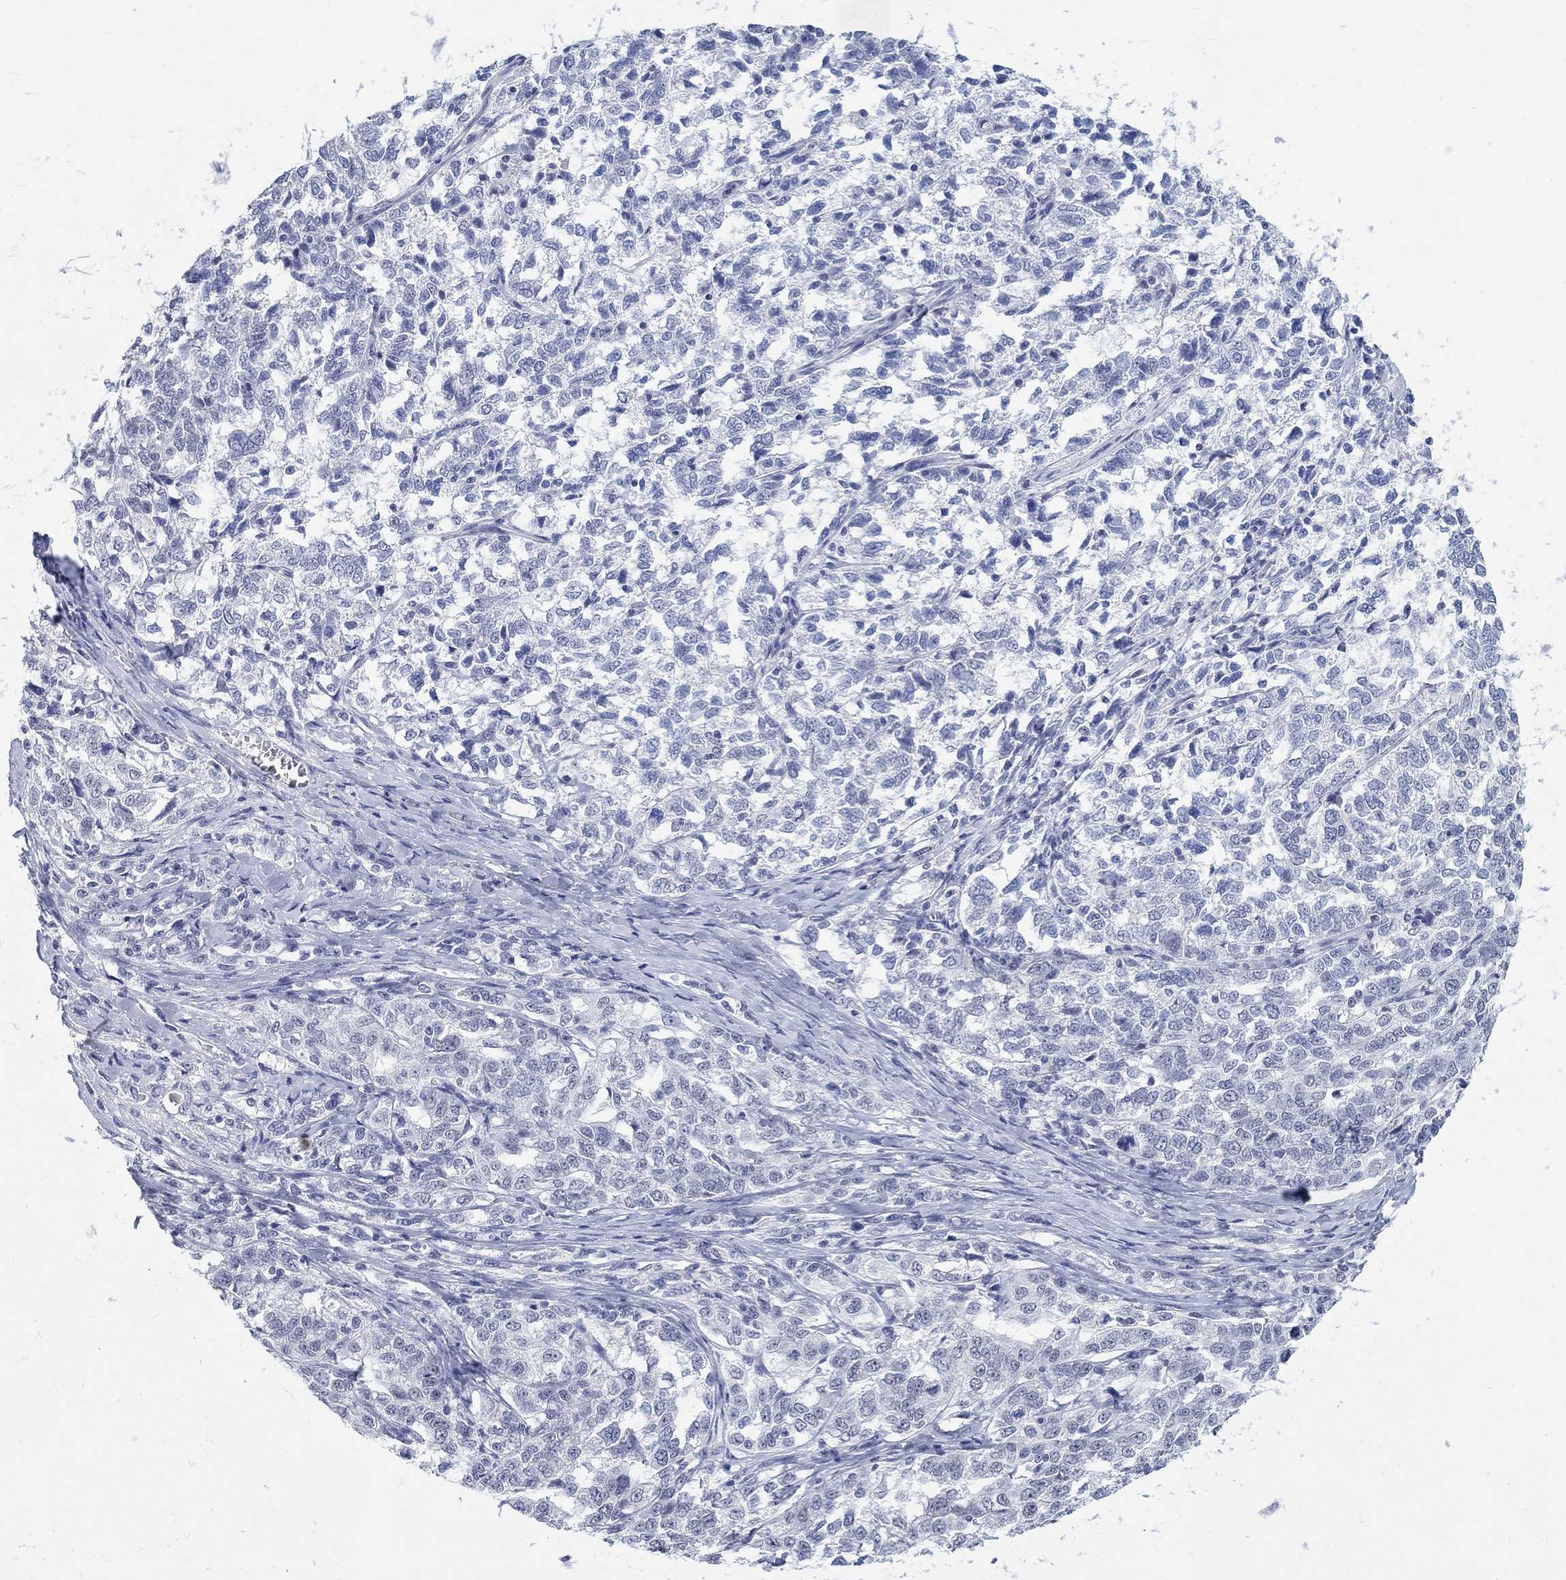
{"staining": {"intensity": "negative", "quantity": "none", "location": "none"}, "tissue": "ovarian cancer", "cell_type": "Tumor cells", "image_type": "cancer", "snomed": [{"axis": "morphology", "description": "Cystadenocarcinoma, serous, NOS"}, {"axis": "topography", "description": "Ovary"}], "caption": "Histopathology image shows no significant protein staining in tumor cells of ovarian cancer.", "gene": "ANKS1B", "patient": {"sex": "female", "age": 71}}